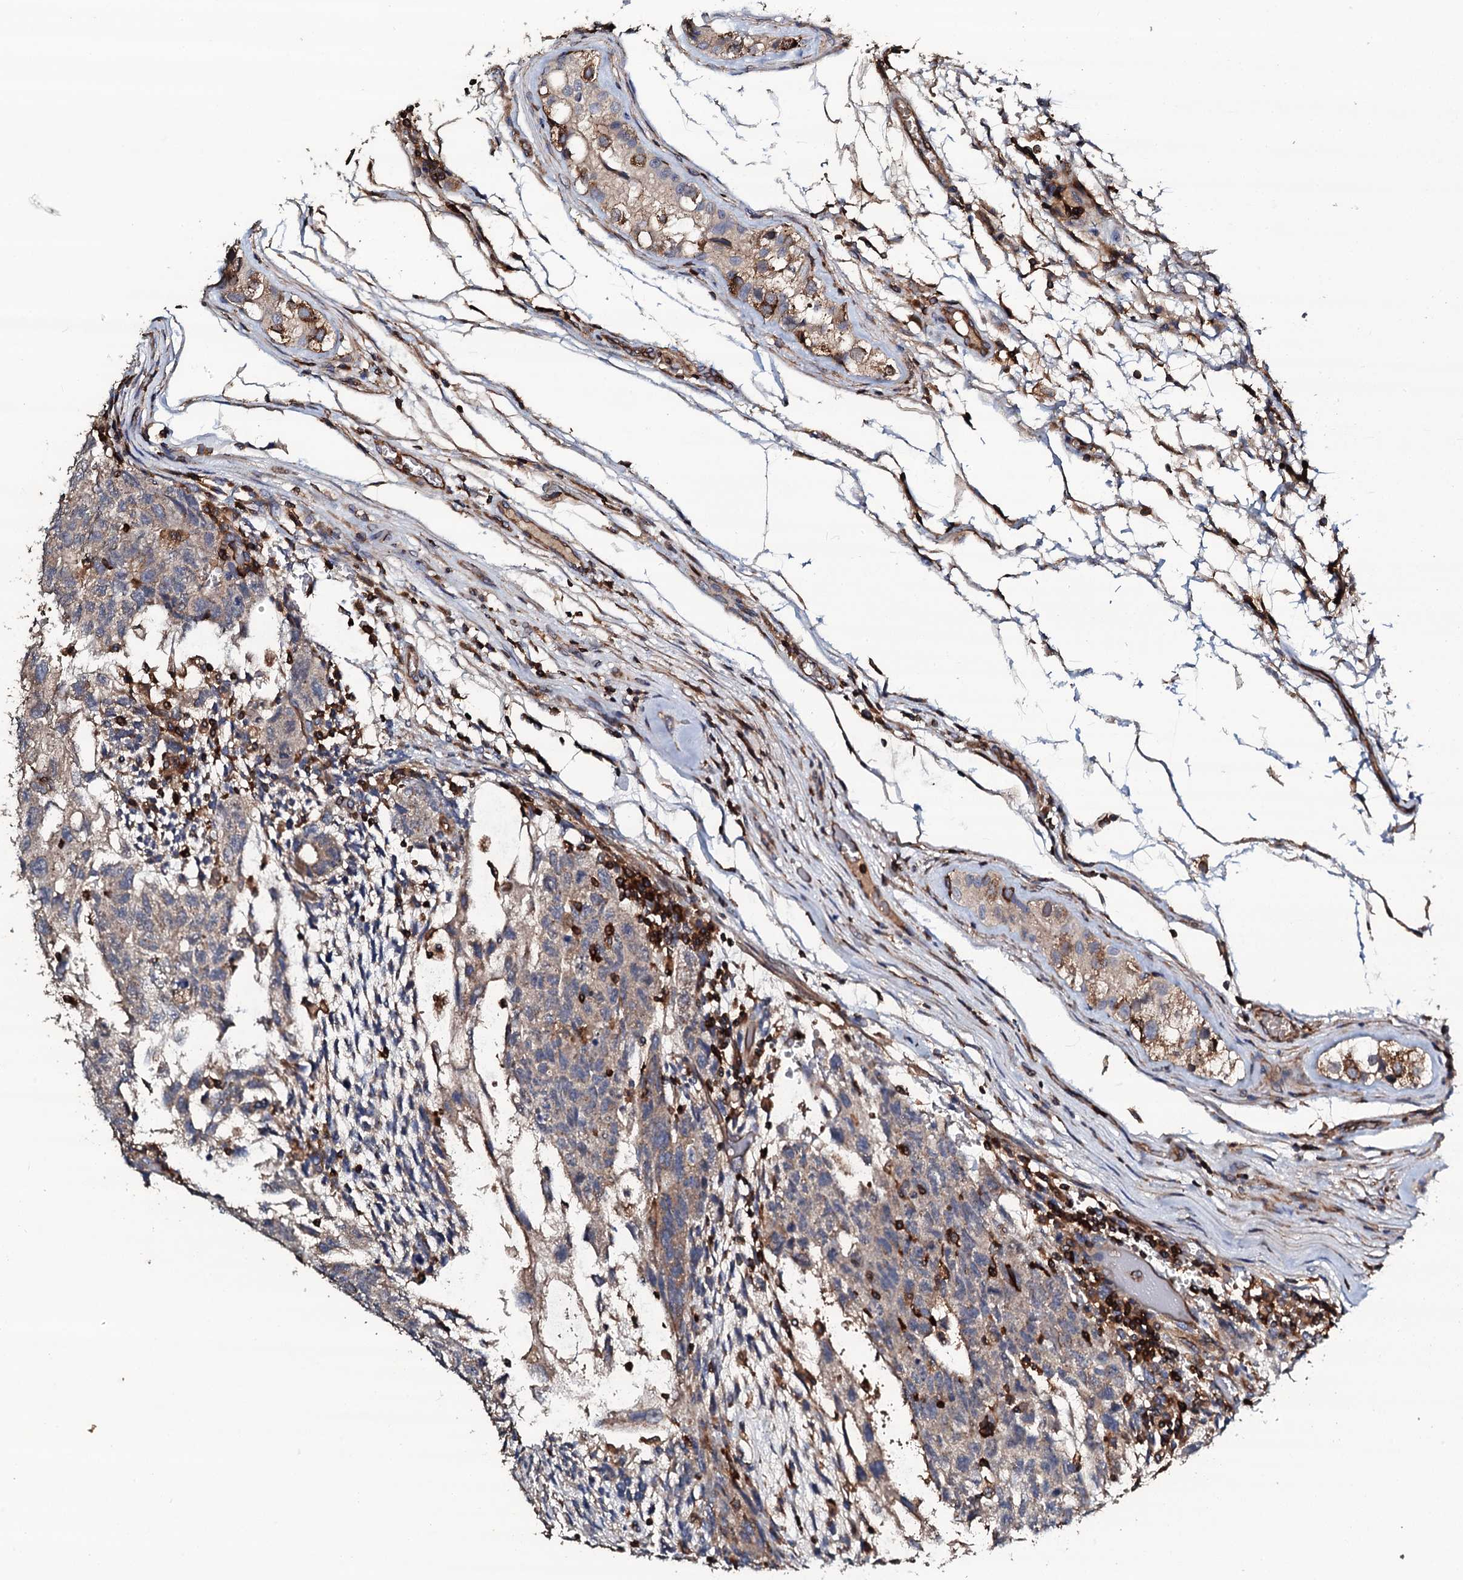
{"staining": {"intensity": "weak", "quantity": "<25%", "location": "cytoplasmic/membranous"}, "tissue": "testis cancer", "cell_type": "Tumor cells", "image_type": "cancer", "snomed": [{"axis": "morphology", "description": "Normal tissue, NOS"}, {"axis": "morphology", "description": "Carcinoma, Embryonal, NOS"}, {"axis": "topography", "description": "Testis"}], "caption": "Tumor cells show no significant protein expression in testis embryonal carcinoma.", "gene": "GRK2", "patient": {"sex": "male", "age": 36}}